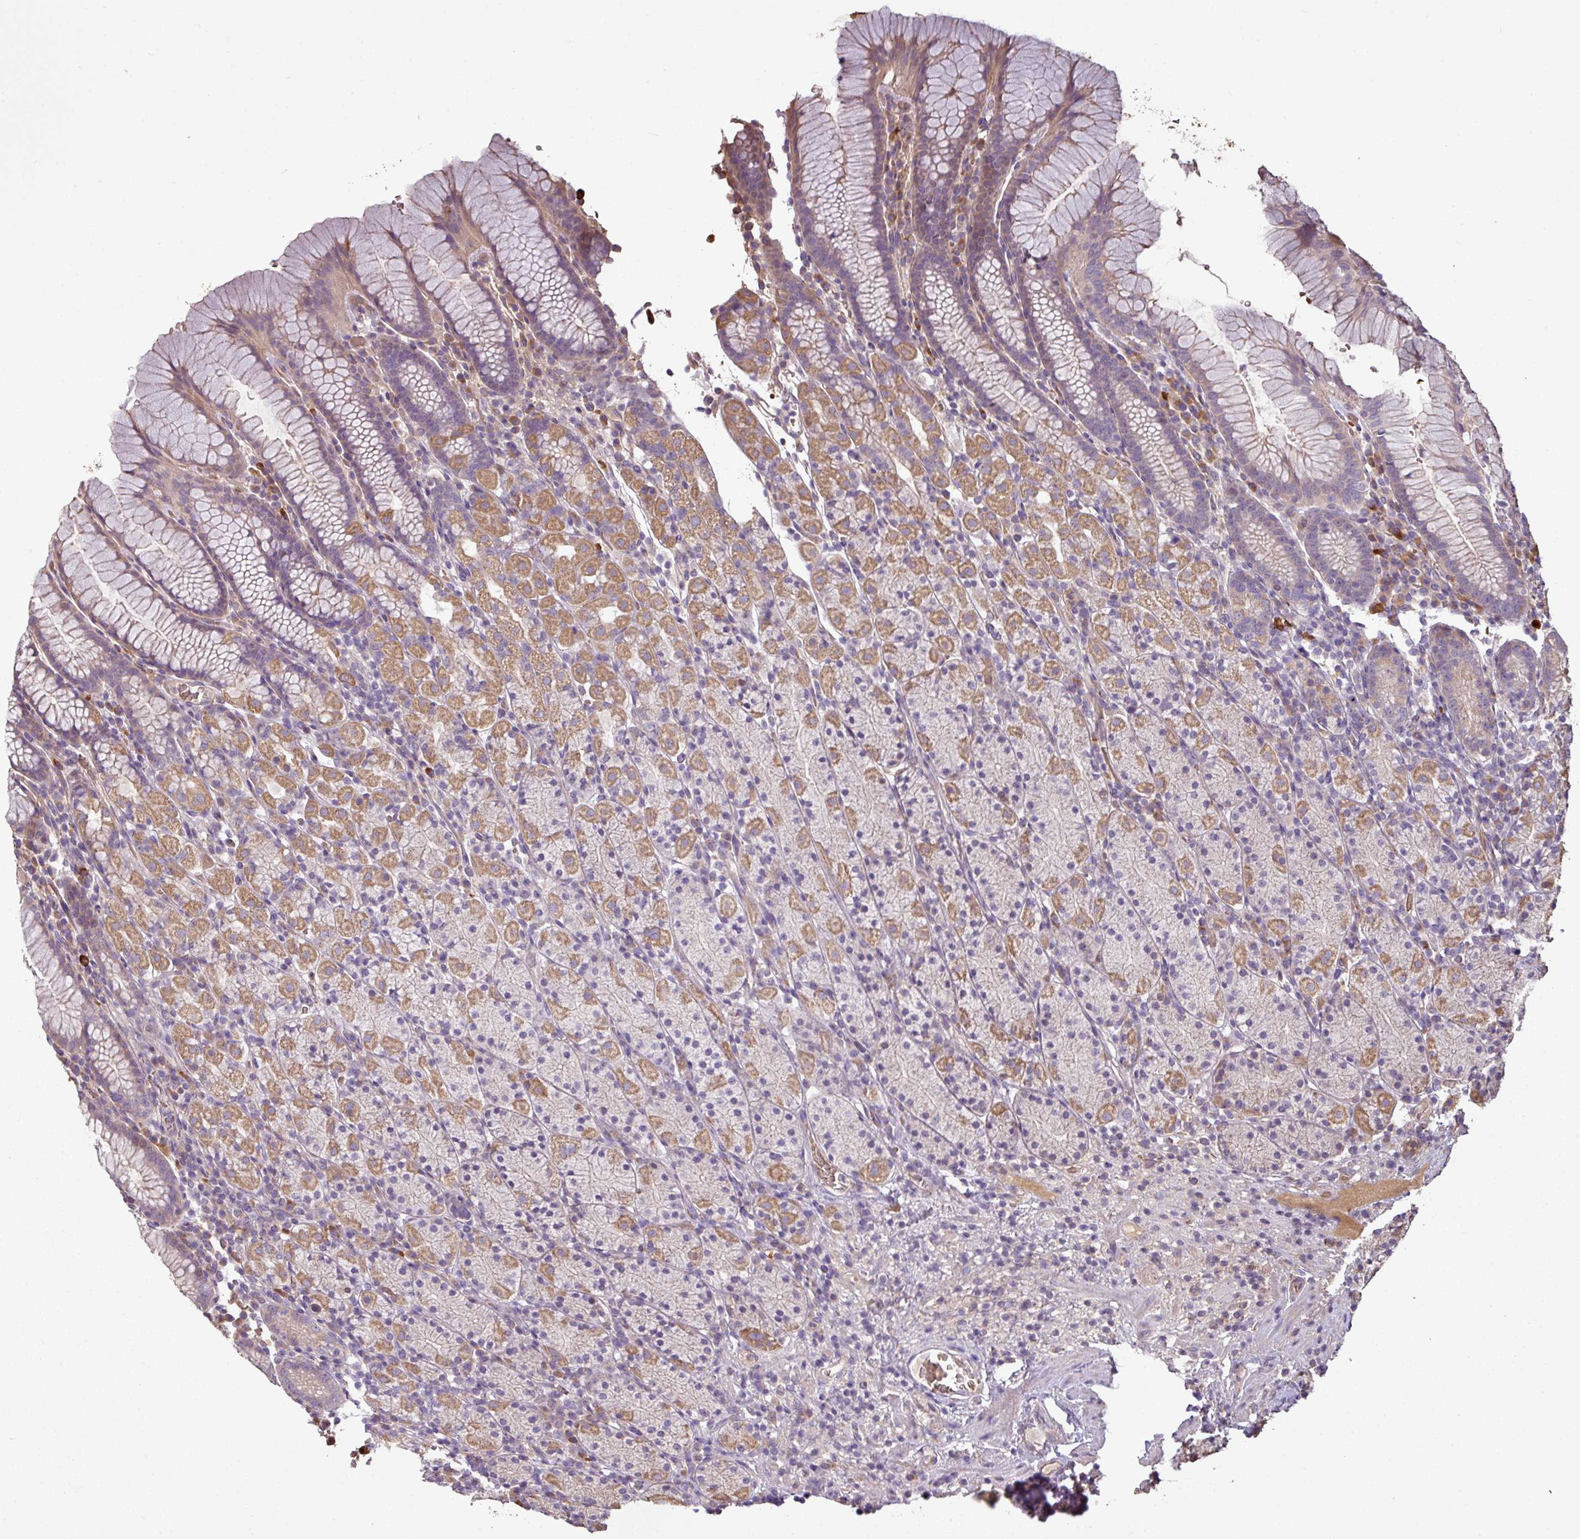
{"staining": {"intensity": "moderate", "quantity": "25%-75%", "location": "cytoplasmic/membranous"}, "tissue": "stomach", "cell_type": "Glandular cells", "image_type": "normal", "snomed": [{"axis": "morphology", "description": "Normal tissue, NOS"}, {"axis": "topography", "description": "Stomach, upper"}, {"axis": "topography", "description": "Stomach"}], "caption": "IHC of unremarkable human stomach demonstrates medium levels of moderate cytoplasmic/membranous staining in about 25%-75% of glandular cells. Nuclei are stained in blue.", "gene": "NHSL2", "patient": {"sex": "male", "age": 62}}